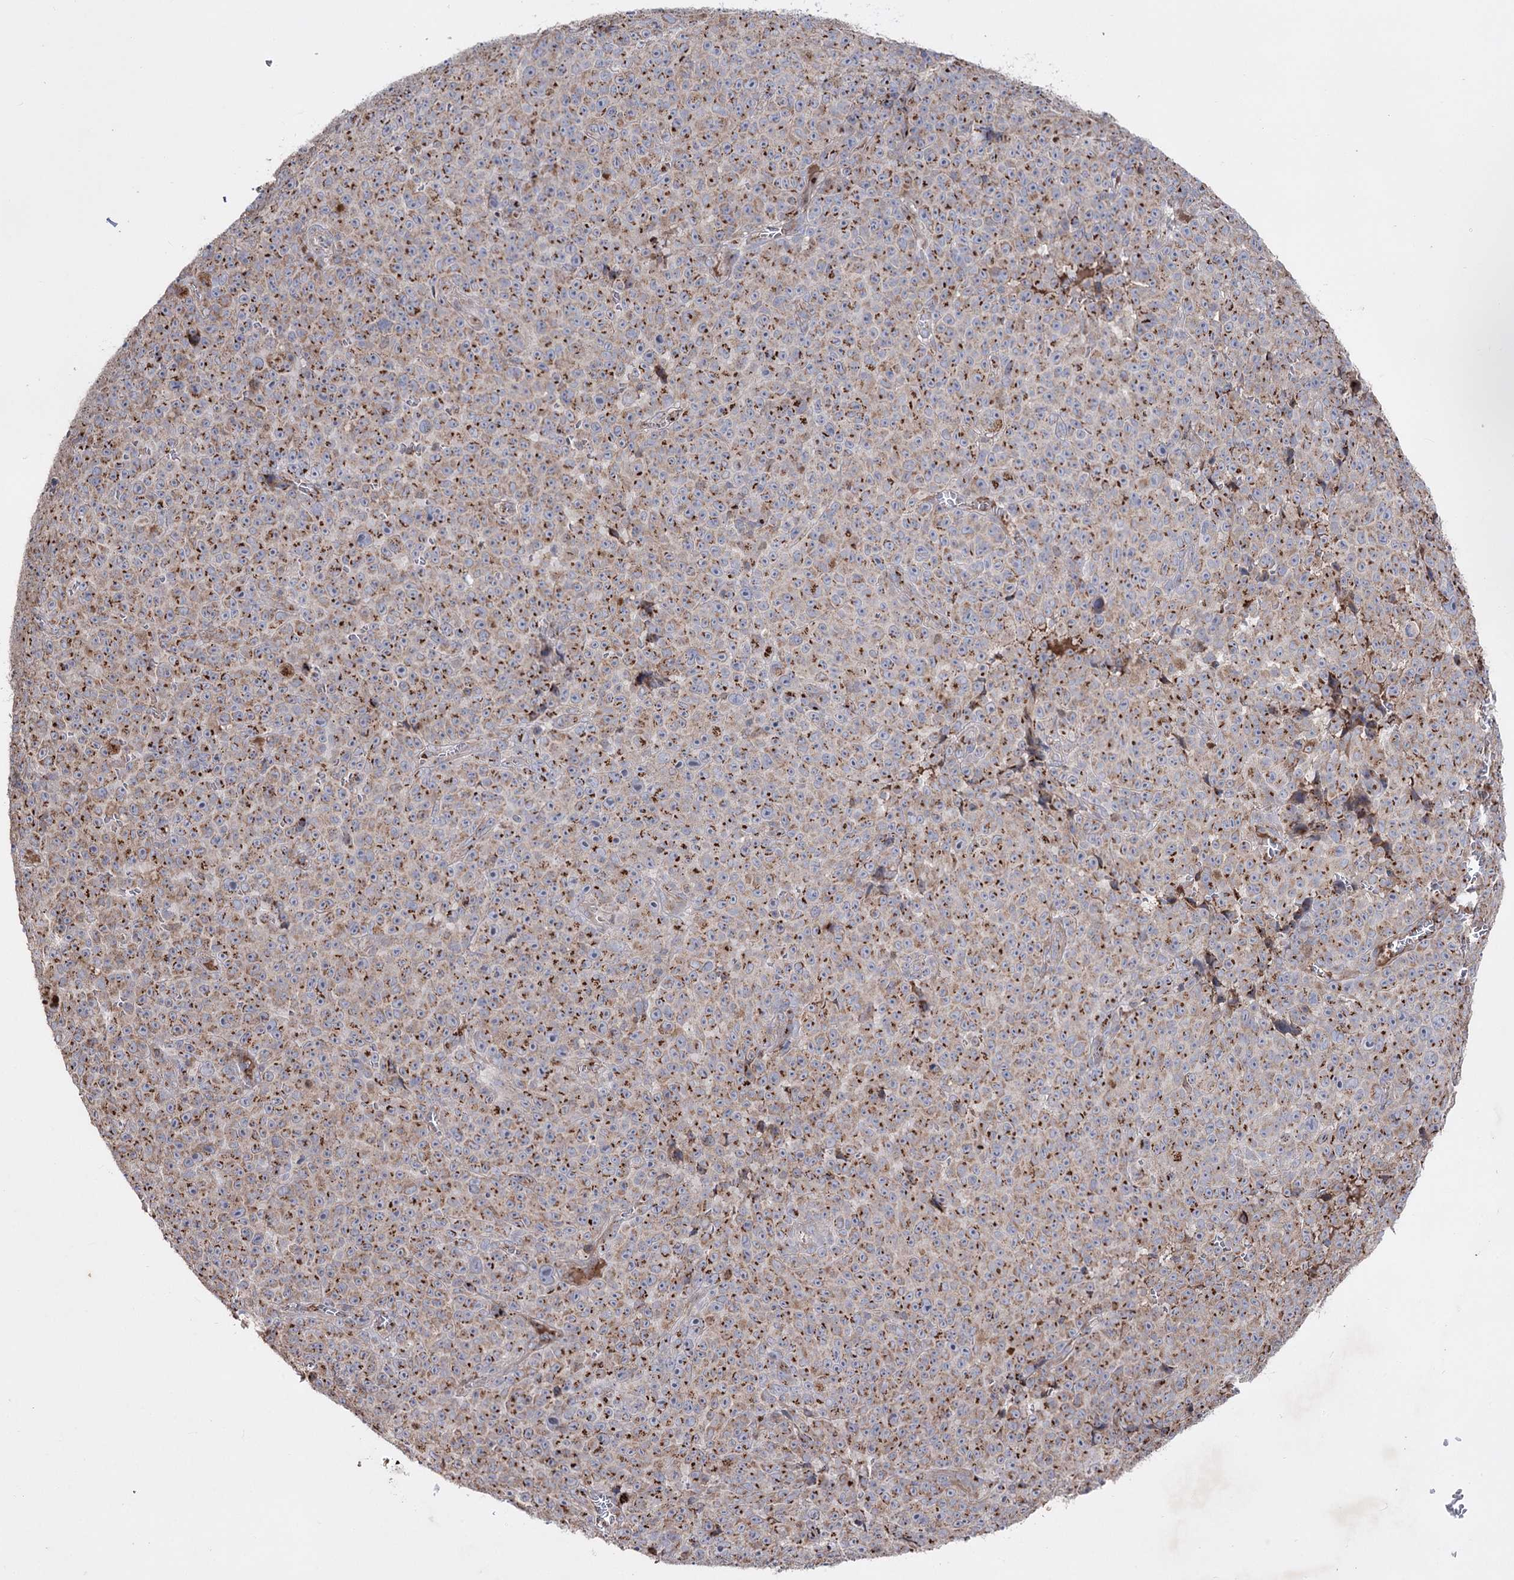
{"staining": {"intensity": "strong", "quantity": "25%-75%", "location": "cytoplasmic/membranous"}, "tissue": "melanoma", "cell_type": "Tumor cells", "image_type": "cancer", "snomed": [{"axis": "morphology", "description": "Malignant melanoma, NOS"}, {"axis": "topography", "description": "Skin"}], "caption": "Strong cytoplasmic/membranous expression for a protein is identified in approximately 25%-75% of tumor cells of melanoma using IHC.", "gene": "ARHGAP20", "patient": {"sex": "female", "age": 82}}